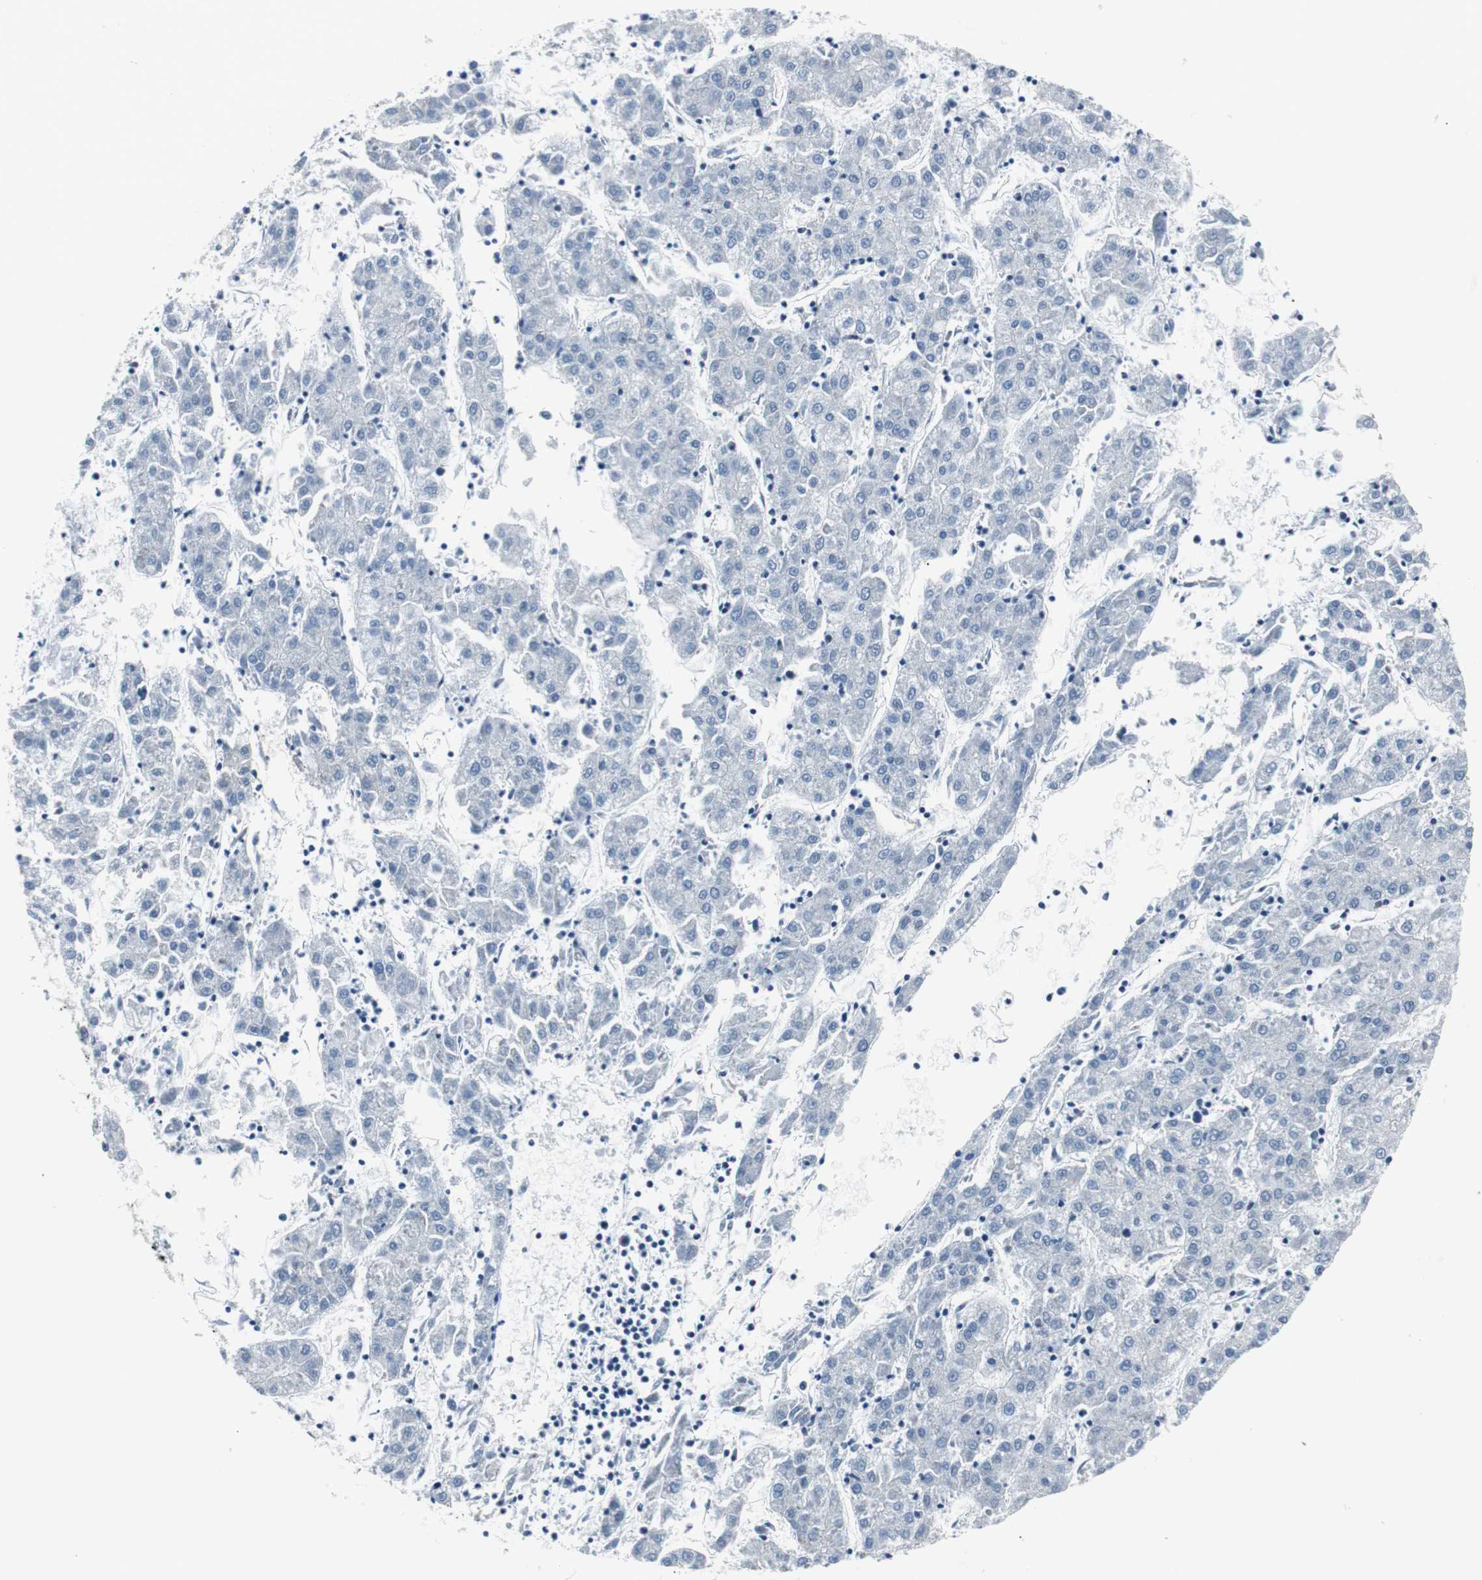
{"staining": {"intensity": "negative", "quantity": "none", "location": "none"}, "tissue": "liver cancer", "cell_type": "Tumor cells", "image_type": "cancer", "snomed": [{"axis": "morphology", "description": "Carcinoma, Hepatocellular, NOS"}, {"axis": "topography", "description": "Liver"}], "caption": "Human hepatocellular carcinoma (liver) stained for a protein using immunohistochemistry exhibits no expression in tumor cells.", "gene": "MTA1", "patient": {"sex": "male", "age": 72}}